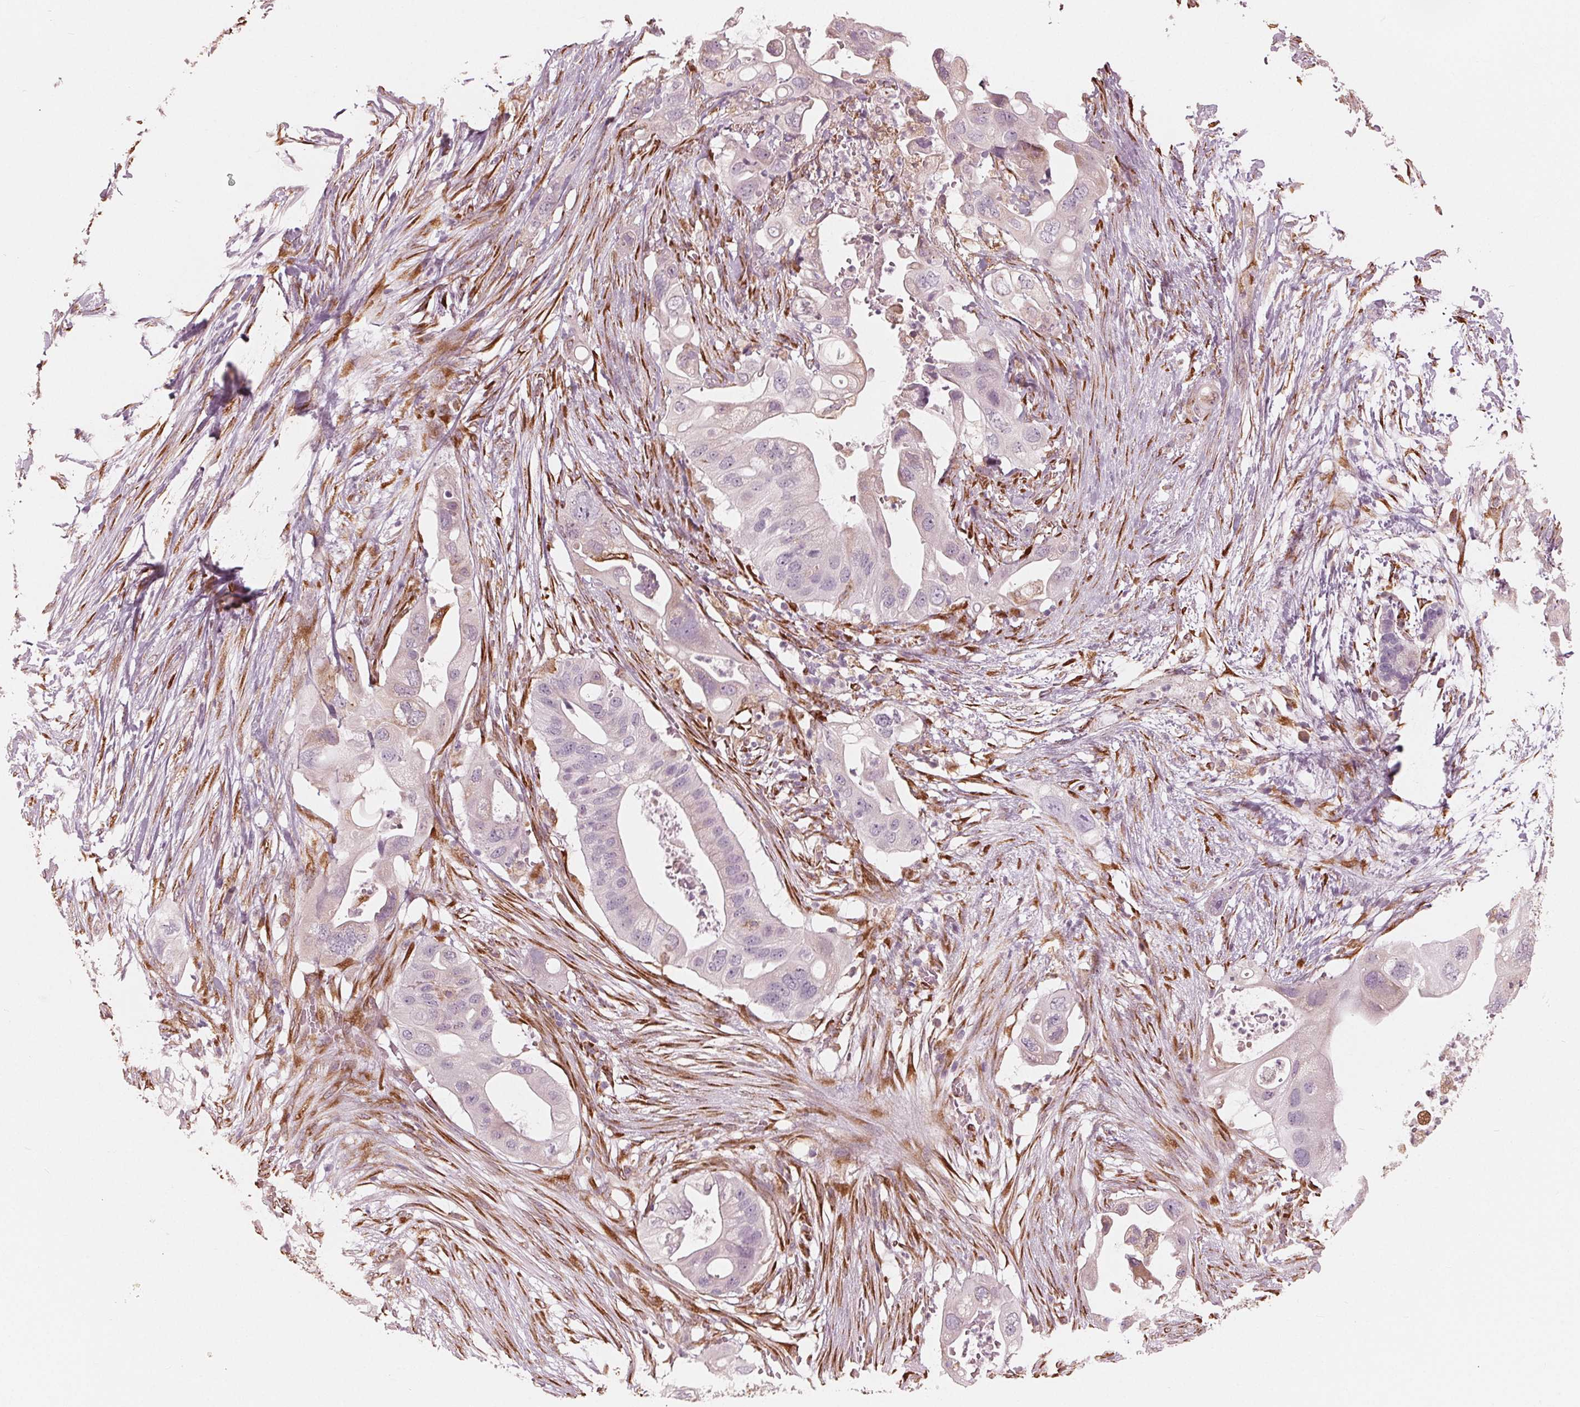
{"staining": {"intensity": "negative", "quantity": "none", "location": "none"}, "tissue": "pancreatic cancer", "cell_type": "Tumor cells", "image_type": "cancer", "snomed": [{"axis": "morphology", "description": "Adenocarcinoma, NOS"}, {"axis": "topography", "description": "Pancreas"}], "caption": "Pancreatic cancer was stained to show a protein in brown. There is no significant positivity in tumor cells.", "gene": "IKBIP", "patient": {"sex": "female", "age": 72}}